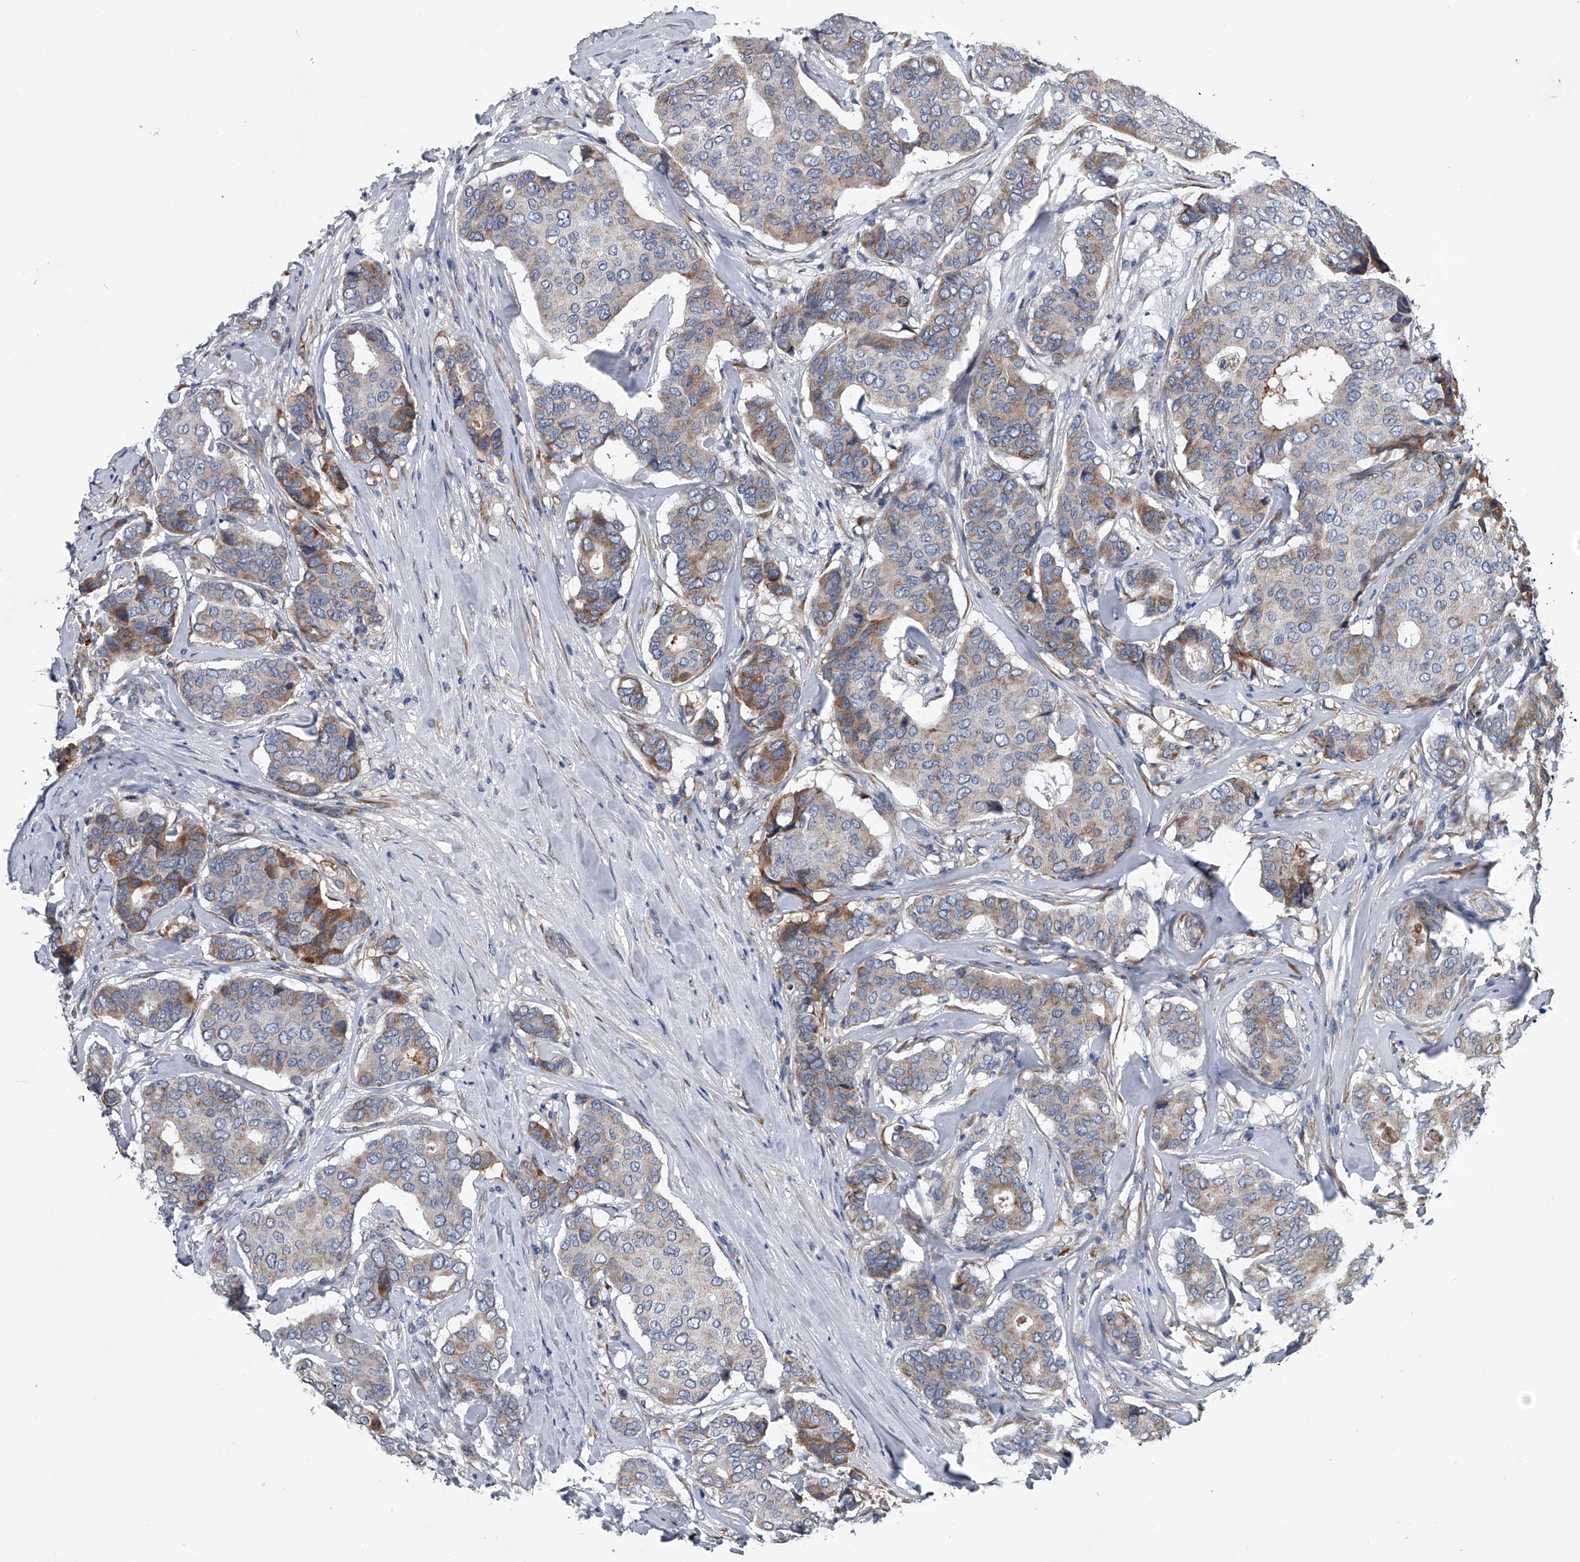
{"staining": {"intensity": "moderate", "quantity": "<25%", "location": "cytoplasmic/membranous"}, "tissue": "breast cancer", "cell_type": "Tumor cells", "image_type": "cancer", "snomed": [{"axis": "morphology", "description": "Duct carcinoma"}, {"axis": "topography", "description": "Breast"}], "caption": "Immunohistochemical staining of human breast cancer (intraductal carcinoma) demonstrates low levels of moderate cytoplasmic/membranous staining in about <25% of tumor cells. The staining was performed using DAB (3,3'-diaminobenzidine) to visualize the protein expression in brown, while the nuclei were stained in blue with hematoxylin (Magnification: 20x).", "gene": "ABCG1", "patient": {"sex": "female", "age": 75}}